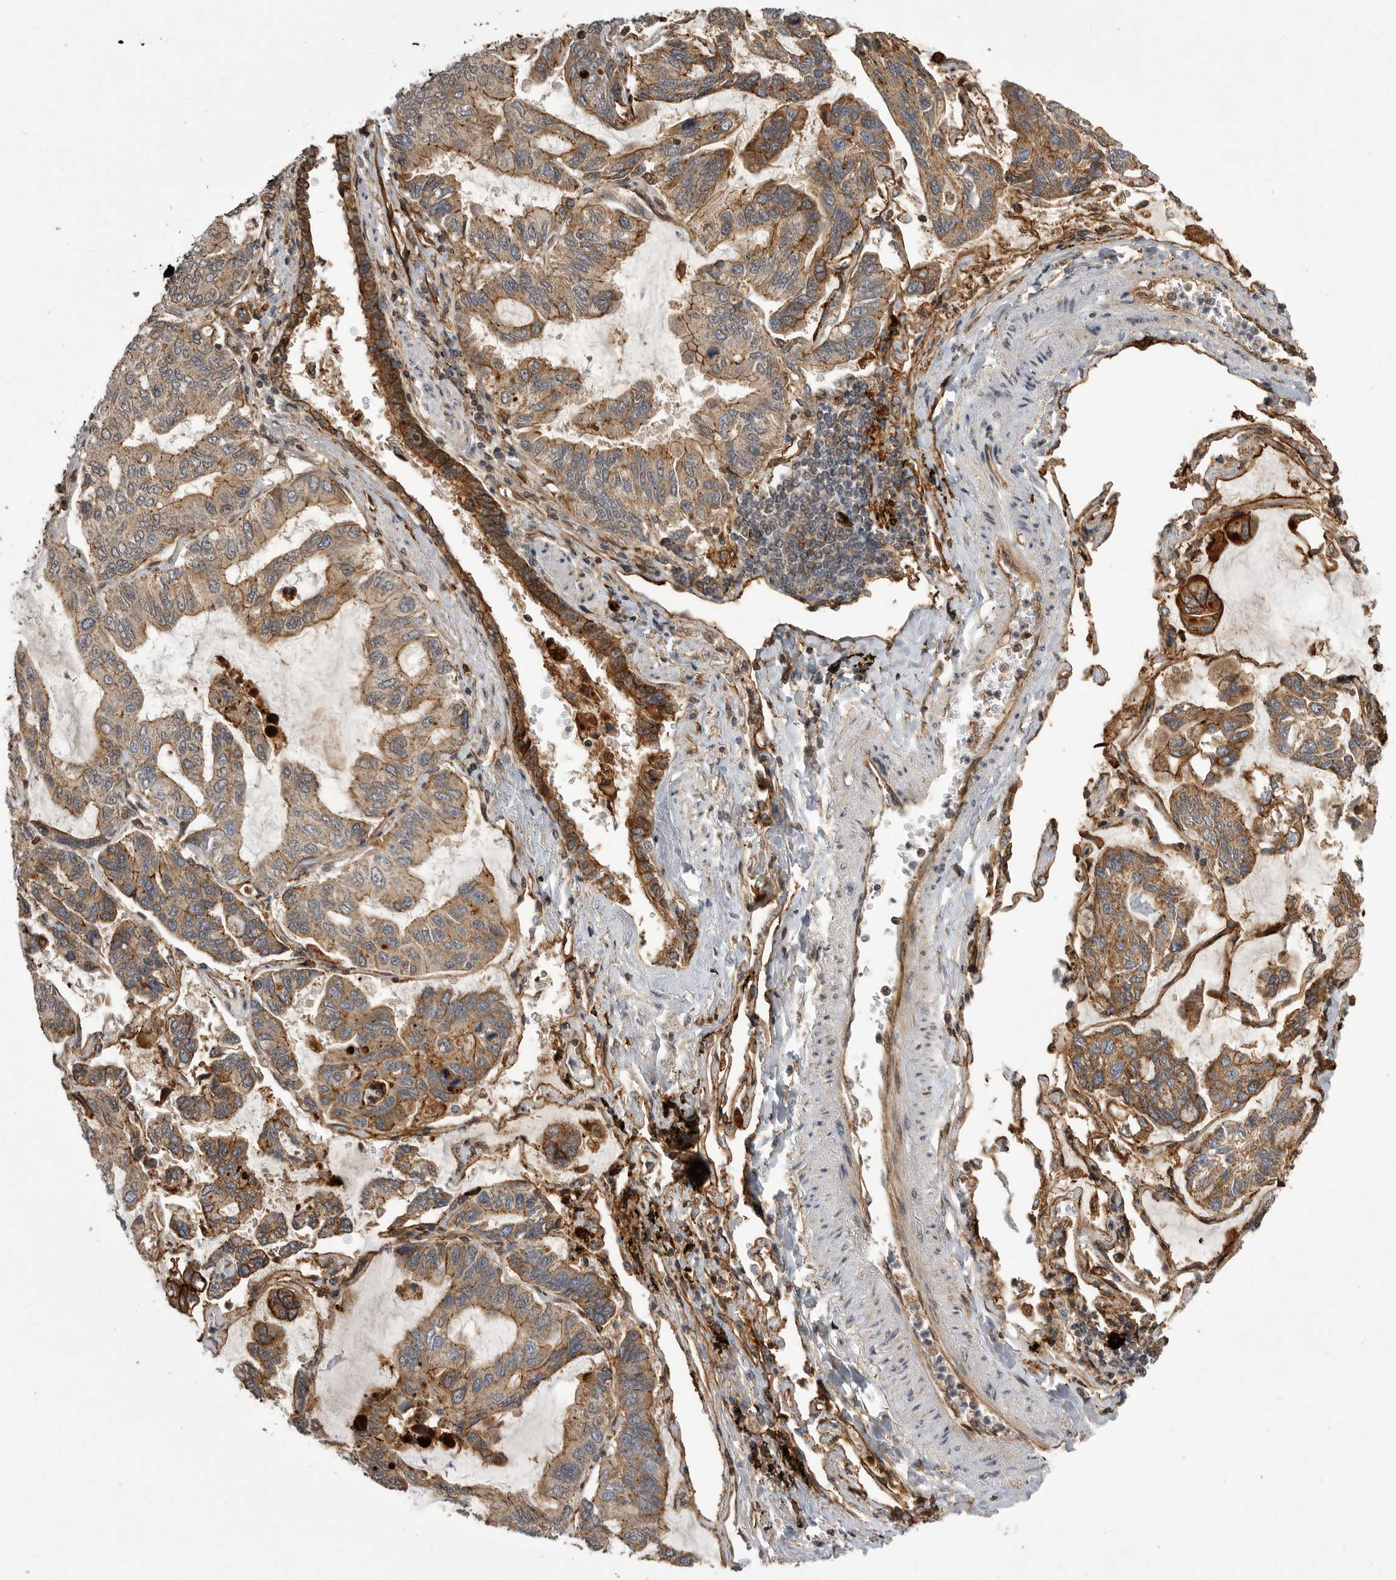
{"staining": {"intensity": "moderate", "quantity": ">75%", "location": "cytoplasmic/membranous"}, "tissue": "lung cancer", "cell_type": "Tumor cells", "image_type": "cancer", "snomed": [{"axis": "morphology", "description": "Adenocarcinoma, NOS"}, {"axis": "topography", "description": "Lung"}], "caption": "Protein expression analysis of lung cancer (adenocarcinoma) exhibits moderate cytoplasmic/membranous positivity in approximately >75% of tumor cells.", "gene": "NECTIN1", "patient": {"sex": "male", "age": 64}}